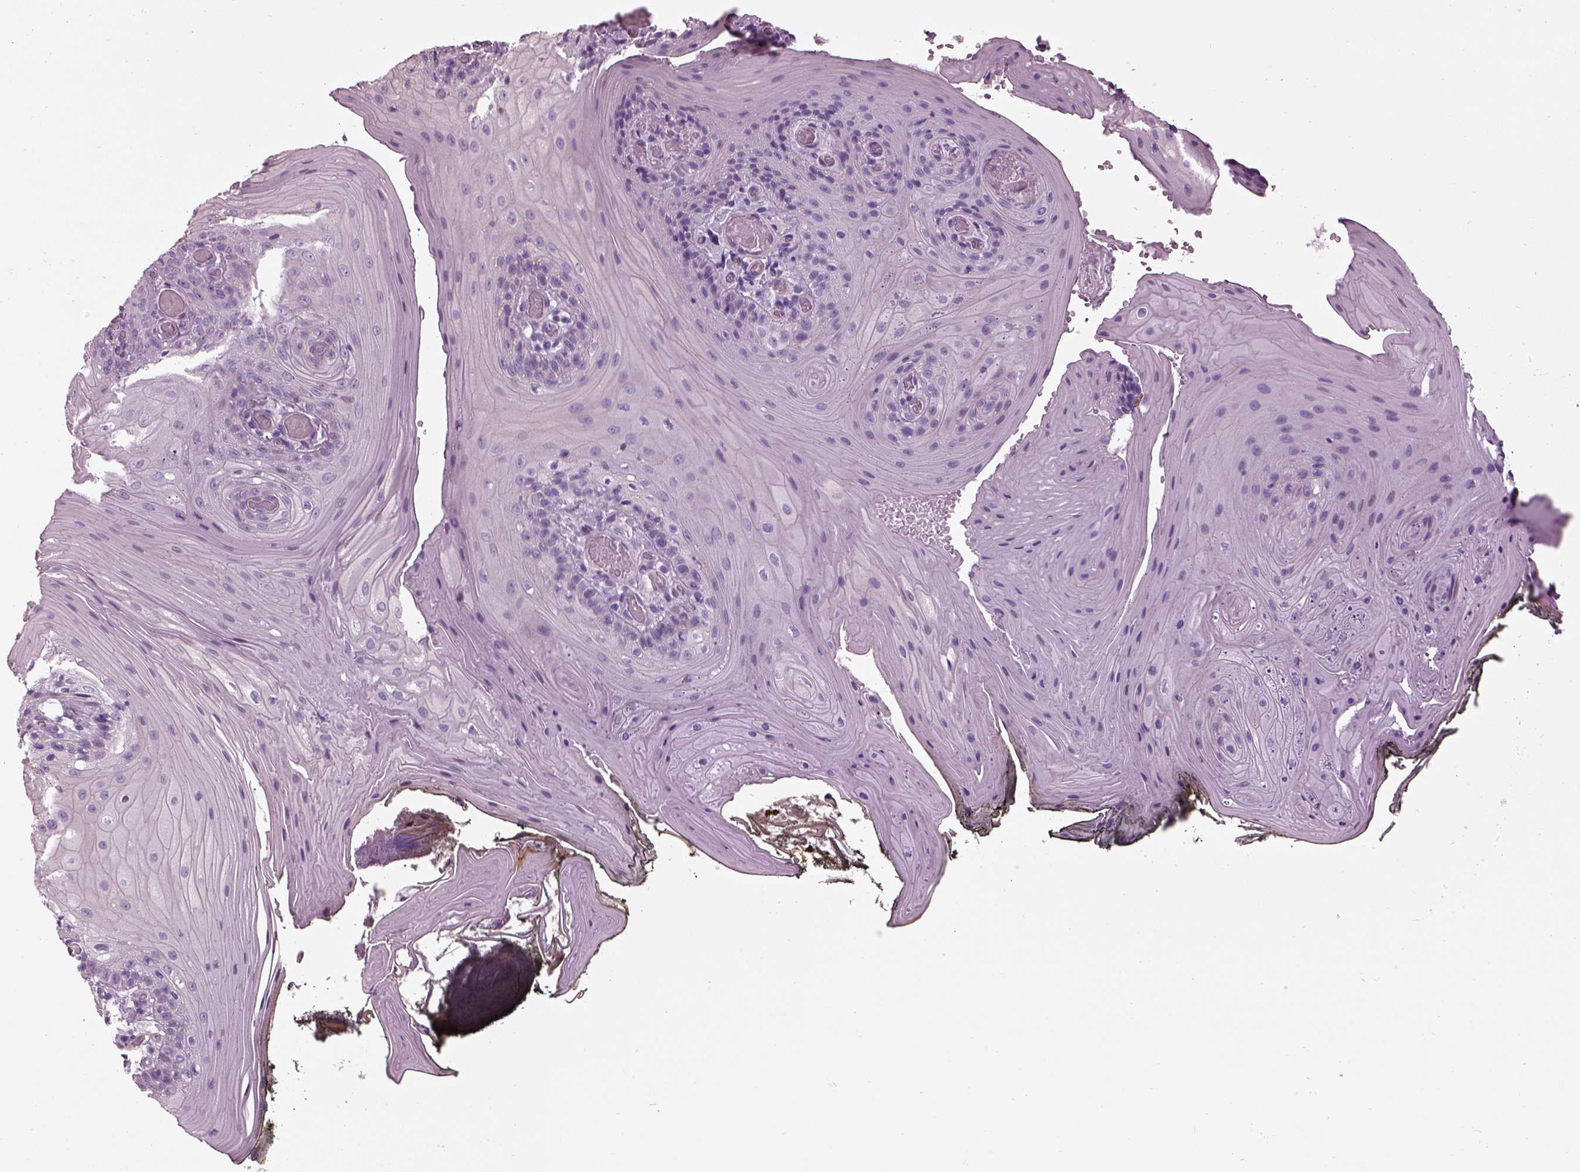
{"staining": {"intensity": "negative", "quantity": "none", "location": "none"}, "tissue": "oral mucosa", "cell_type": "Squamous epithelial cells", "image_type": "normal", "snomed": [{"axis": "morphology", "description": "Normal tissue, NOS"}, {"axis": "topography", "description": "Oral tissue"}], "caption": "An image of oral mucosa stained for a protein demonstrates no brown staining in squamous epithelial cells.", "gene": "BFSP1", "patient": {"sex": "male", "age": 9}}